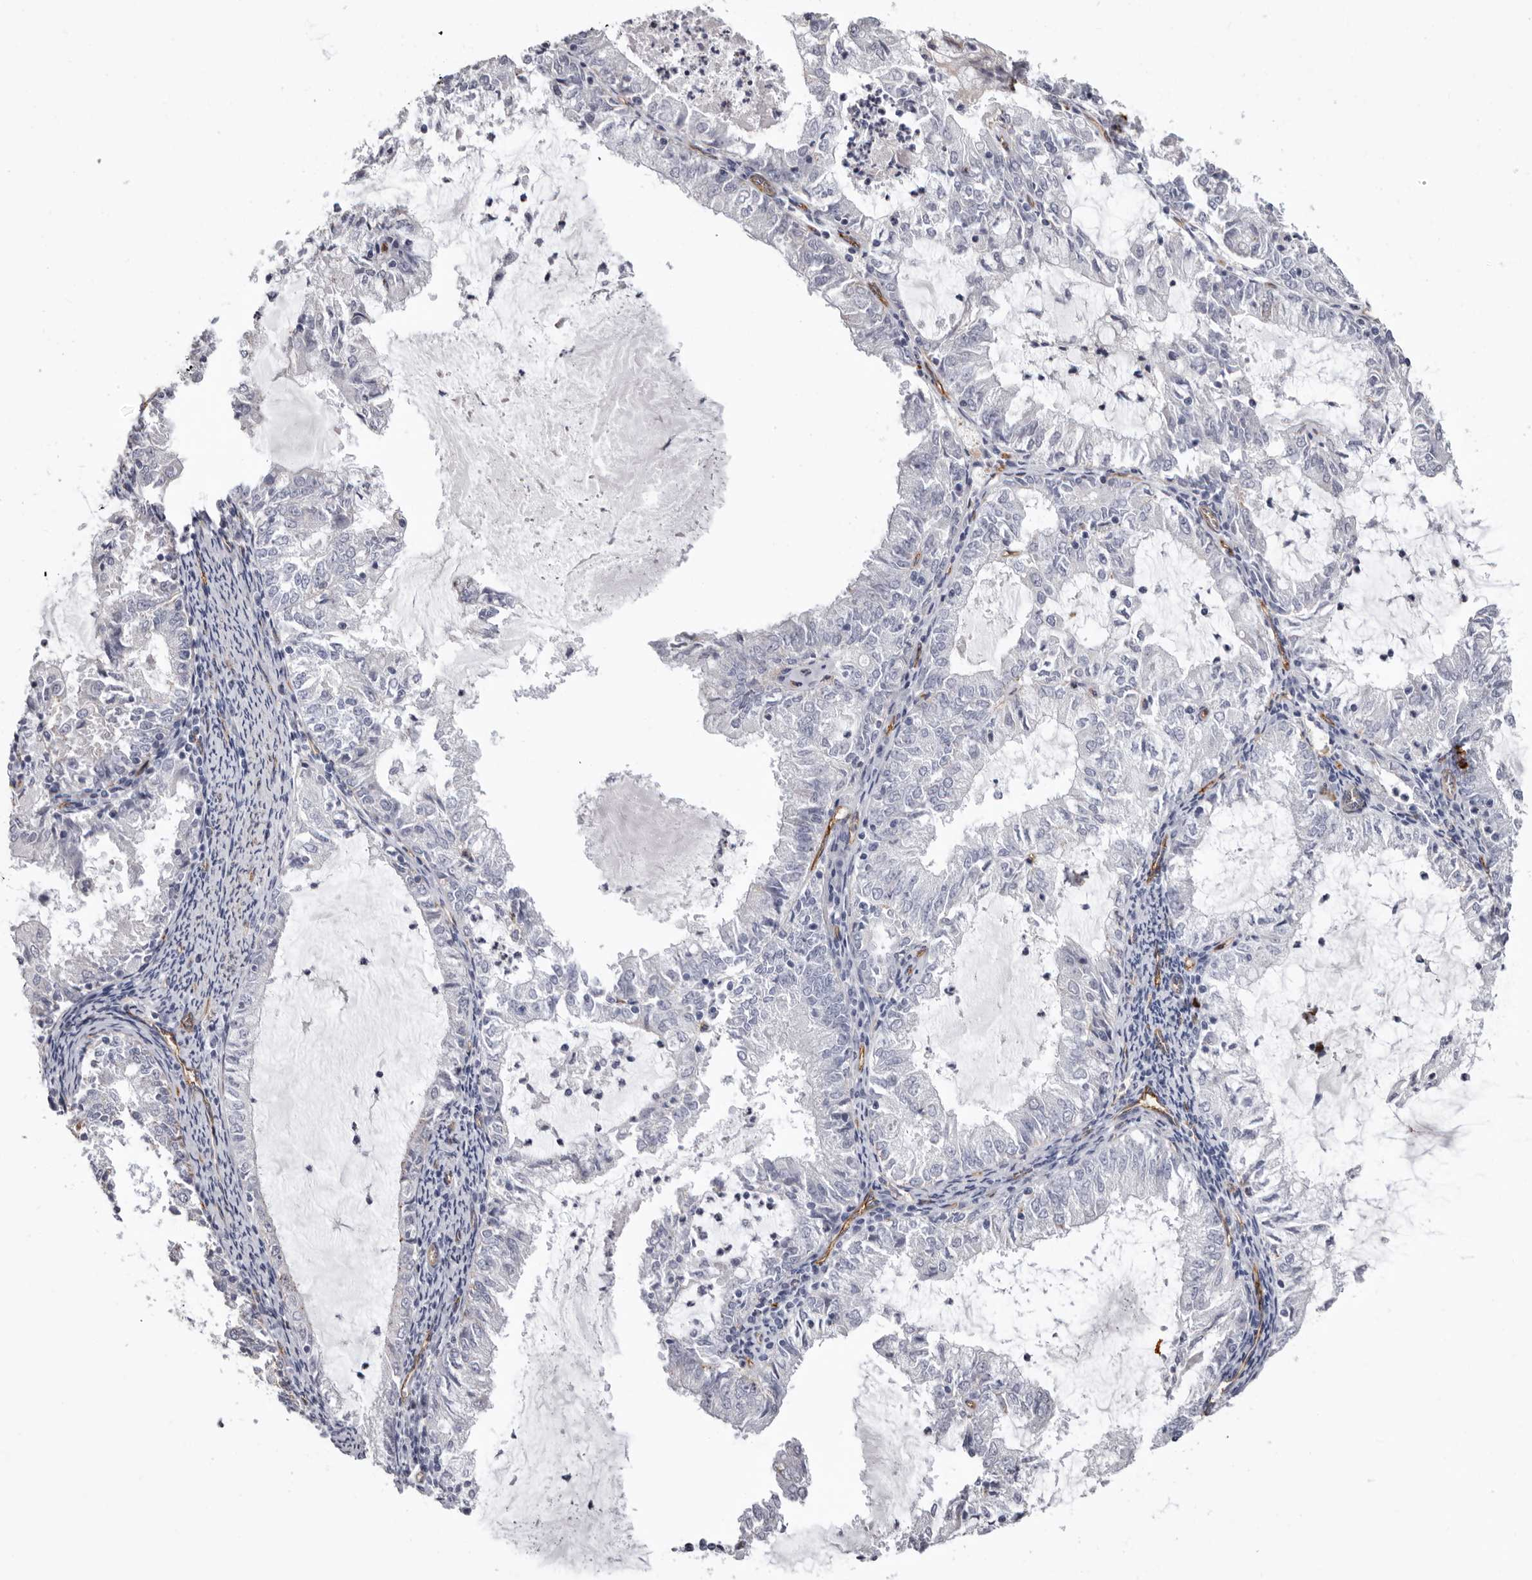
{"staining": {"intensity": "negative", "quantity": "none", "location": "none"}, "tissue": "endometrial cancer", "cell_type": "Tumor cells", "image_type": "cancer", "snomed": [{"axis": "morphology", "description": "Adenocarcinoma, NOS"}, {"axis": "topography", "description": "Endometrium"}], "caption": "Tumor cells are negative for protein expression in human endometrial adenocarcinoma.", "gene": "ADGRL4", "patient": {"sex": "female", "age": 57}}